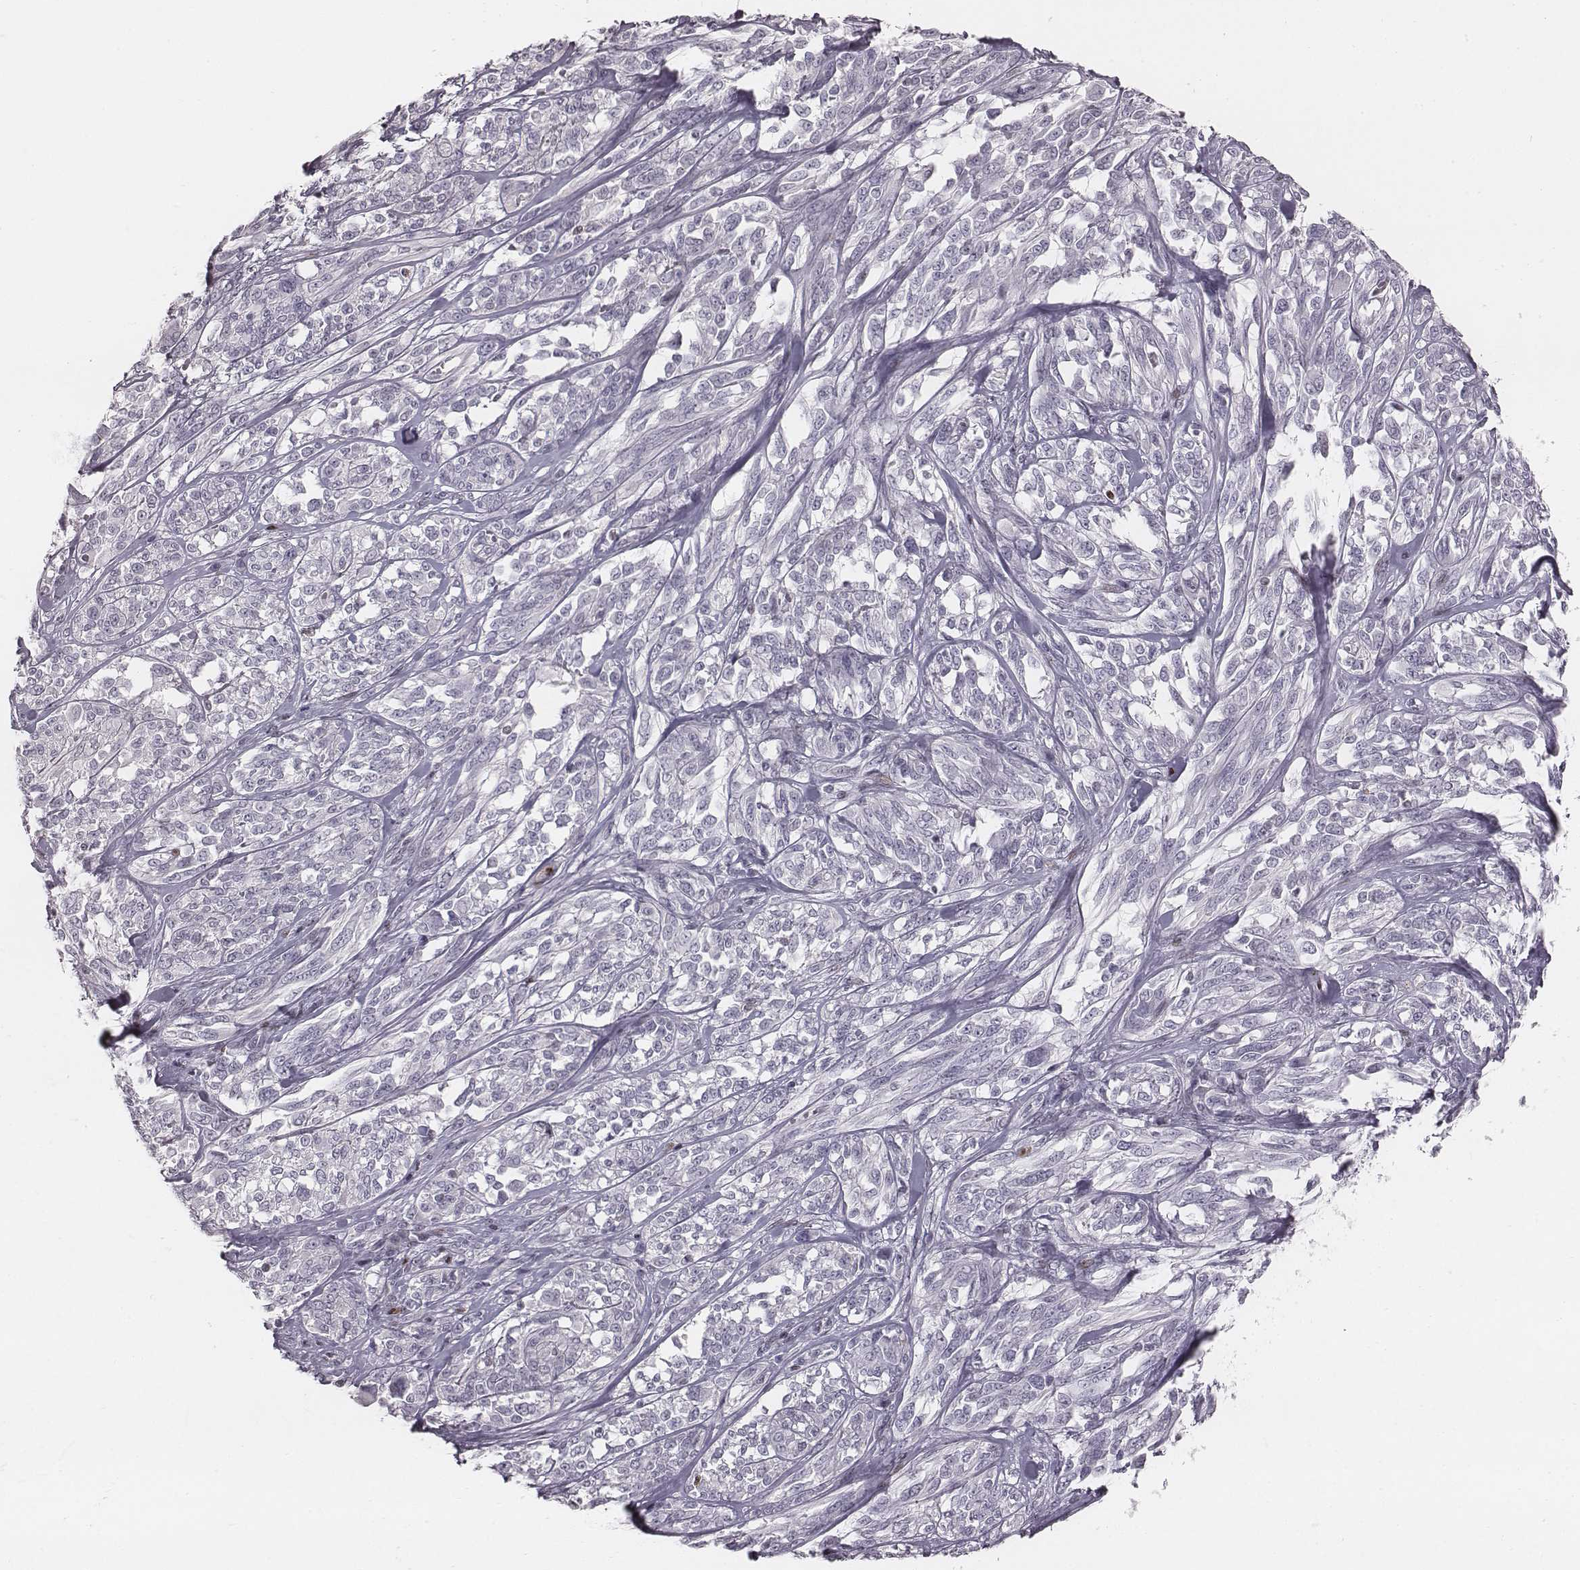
{"staining": {"intensity": "negative", "quantity": "none", "location": "none"}, "tissue": "melanoma", "cell_type": "Tumor cells", "image_type": "cancer", "snomed": [{"axis": "morphology", "description": "Malignant melanoma, NOS"}, {"axis": "topography", "description": "Skin"}], "caption": "DAB (3,3'-diaminobenzidine) immunohistochemical staining of melanoma shows no significant positivity in tumor cells. (DAB (3,3'-diaminobenzidine) IHC, high magnification).", "gene": "NDC1", "patient": {"sex": "female", "age": 91}}